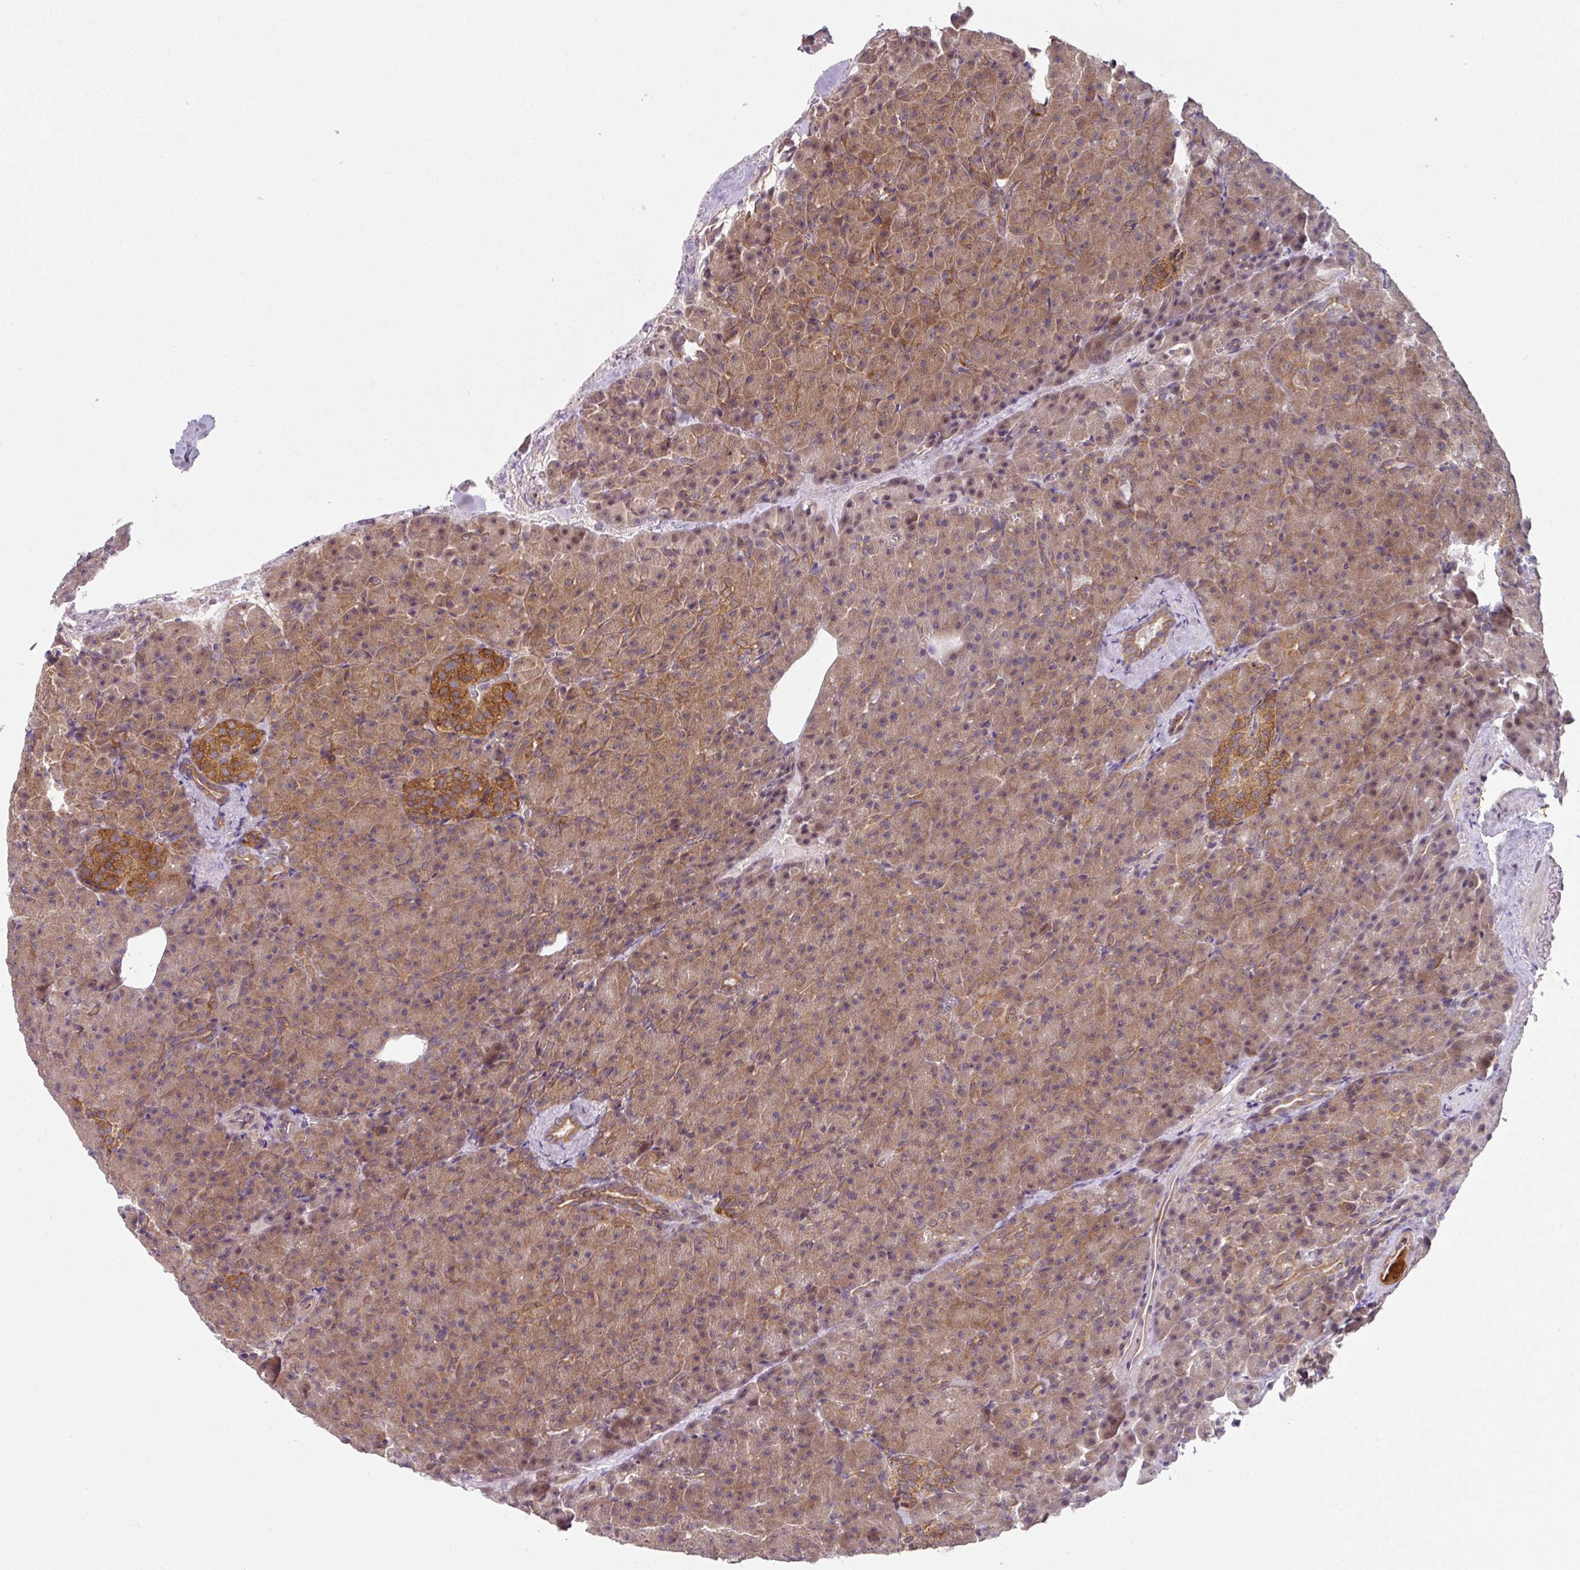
{"staining": {"intensity": "moderate", "quantity": ">75%", "location": "cytoplasmic/membranous,nuclear"}, "tissue": "pancreas", "cell_type": "Exocrine glandular cells", "image_type": "normal", "snomed": [{"axis": "morphology", "description": "Normal tissue, NOS"}, {"axis": "topography", "description": "Pancreas"}], "caption": "Exocrine glandular cells display medium levels of moderate cytoplasmic/membranous,nuclear staining in approximately >75% of cells in unremarkable human pancreas.", "gene": "CAMLG", "patient": {"sex": "female", "age": 74}}